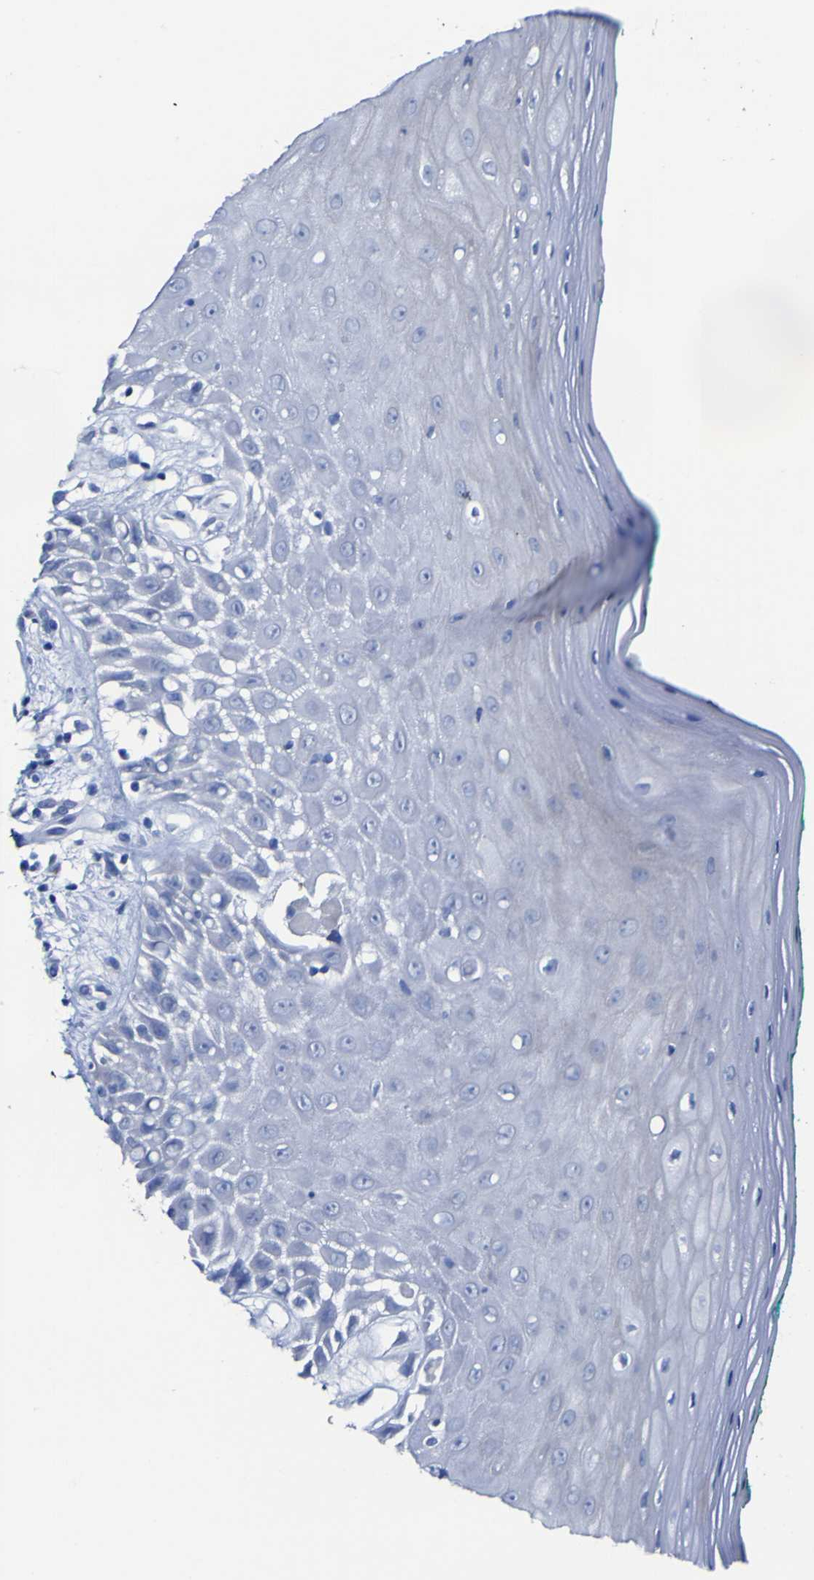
{"staining": {"intensity": "negative", "quantity": "none", "location": "none"}, "tissue": "oral mucosa", "cell_type": "Squamous epithelial cells", "image_type": "normal", "snomed": [{"axis": "morphology", "description": "Normal tissue, NOS"}, {"axis": "morphology", "description": "Squamous cell carcinoma, NOS"}, {"axis": "topography", "description": "Skeletal muscle"}, {"axis": "topography", "description": "Oral tissue"}, {"axis": "topography", "description": "Head-Neck"}], "caption": "This is a image of IHC staining of benign oral mucosa, which shows no positivity in squamous epithelial cells. (Immunohistochemistry (ihc), brightfield microscopy, high magnification).", "gene": "GCM1", "patient": {"sex": "female", "age": 84}}